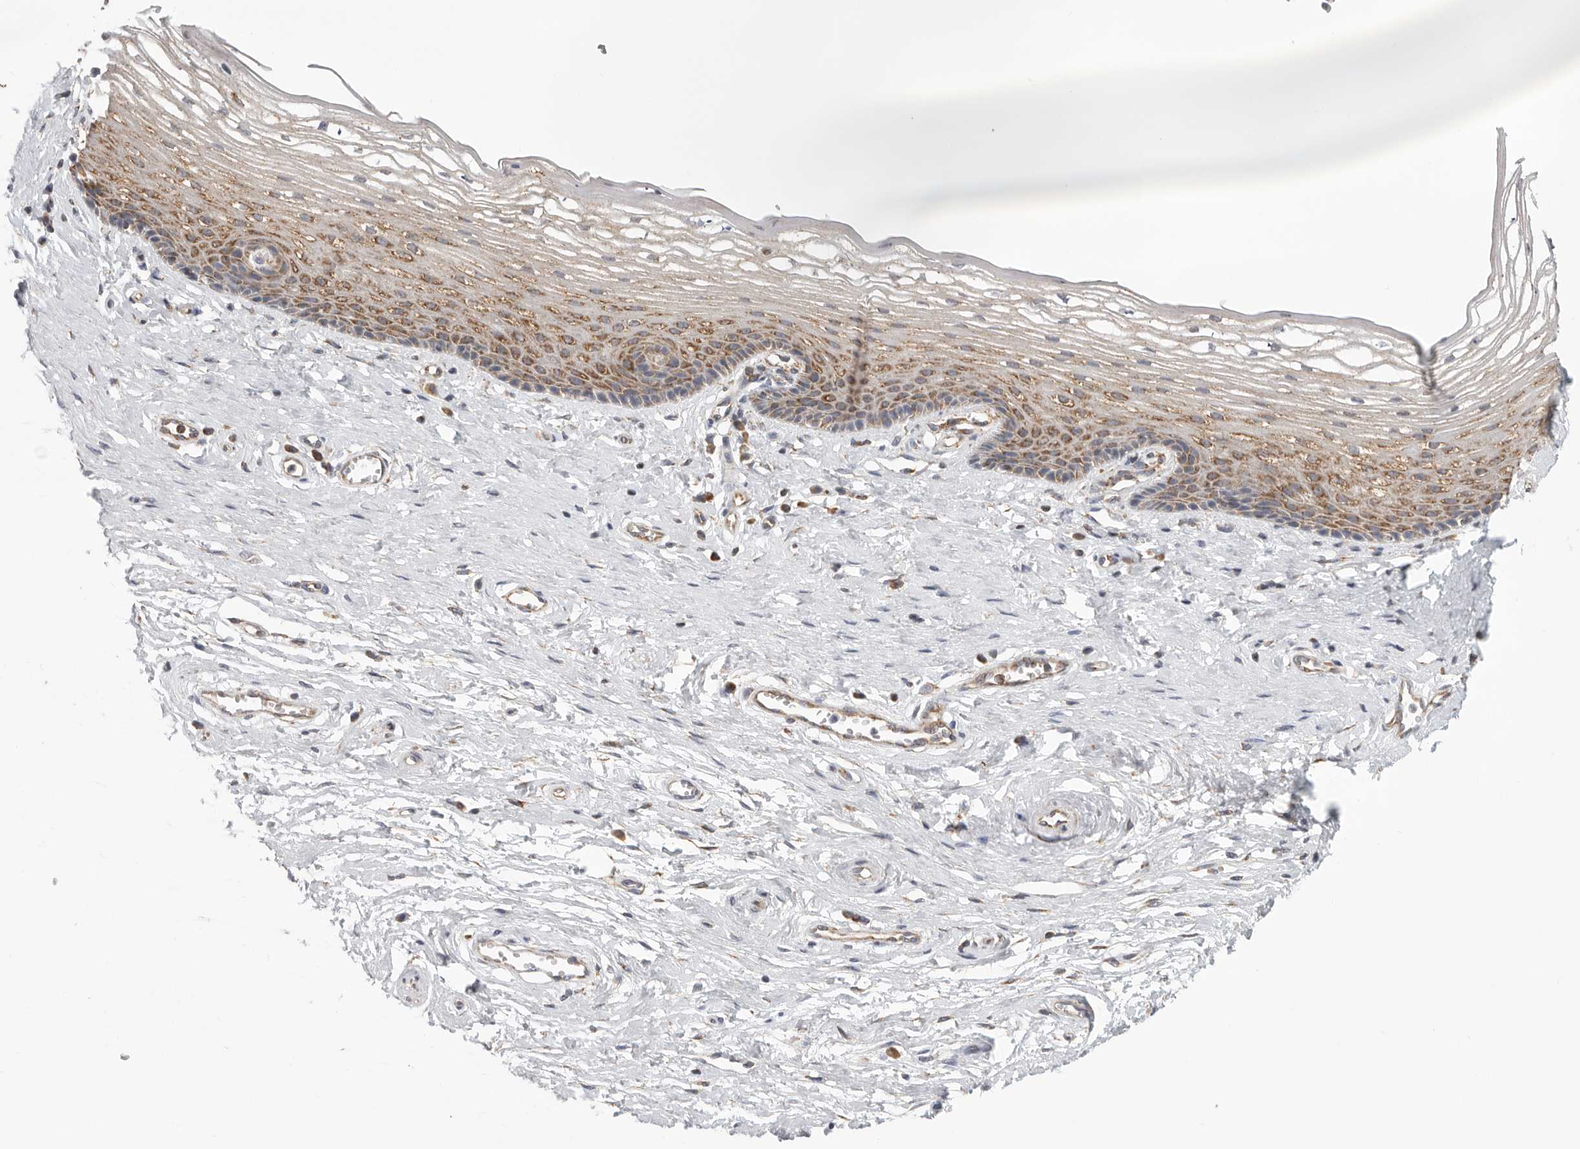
{"staining": {"intensity": "moderate", "quantity": ">75%", "location": "cytoplasmic/membranous"}, "tissue": "vagina", "cell_type": "Squamous epithelial cells", "image_type": "normal", "snomed": [{"axis": "morphology", "description": "Normal tissue, NOS"}, {"axis": "topography", "description": "Vagina"}], "caption": "This is a histology image of immunohistochemistry (IHC) staining of normal vagina, which shows moderate positivity in the cytoplasmic/membranous of squamous epithelial cells.", "gene": "FKBP8", "patient": {"sex": "female", "age": 46}}